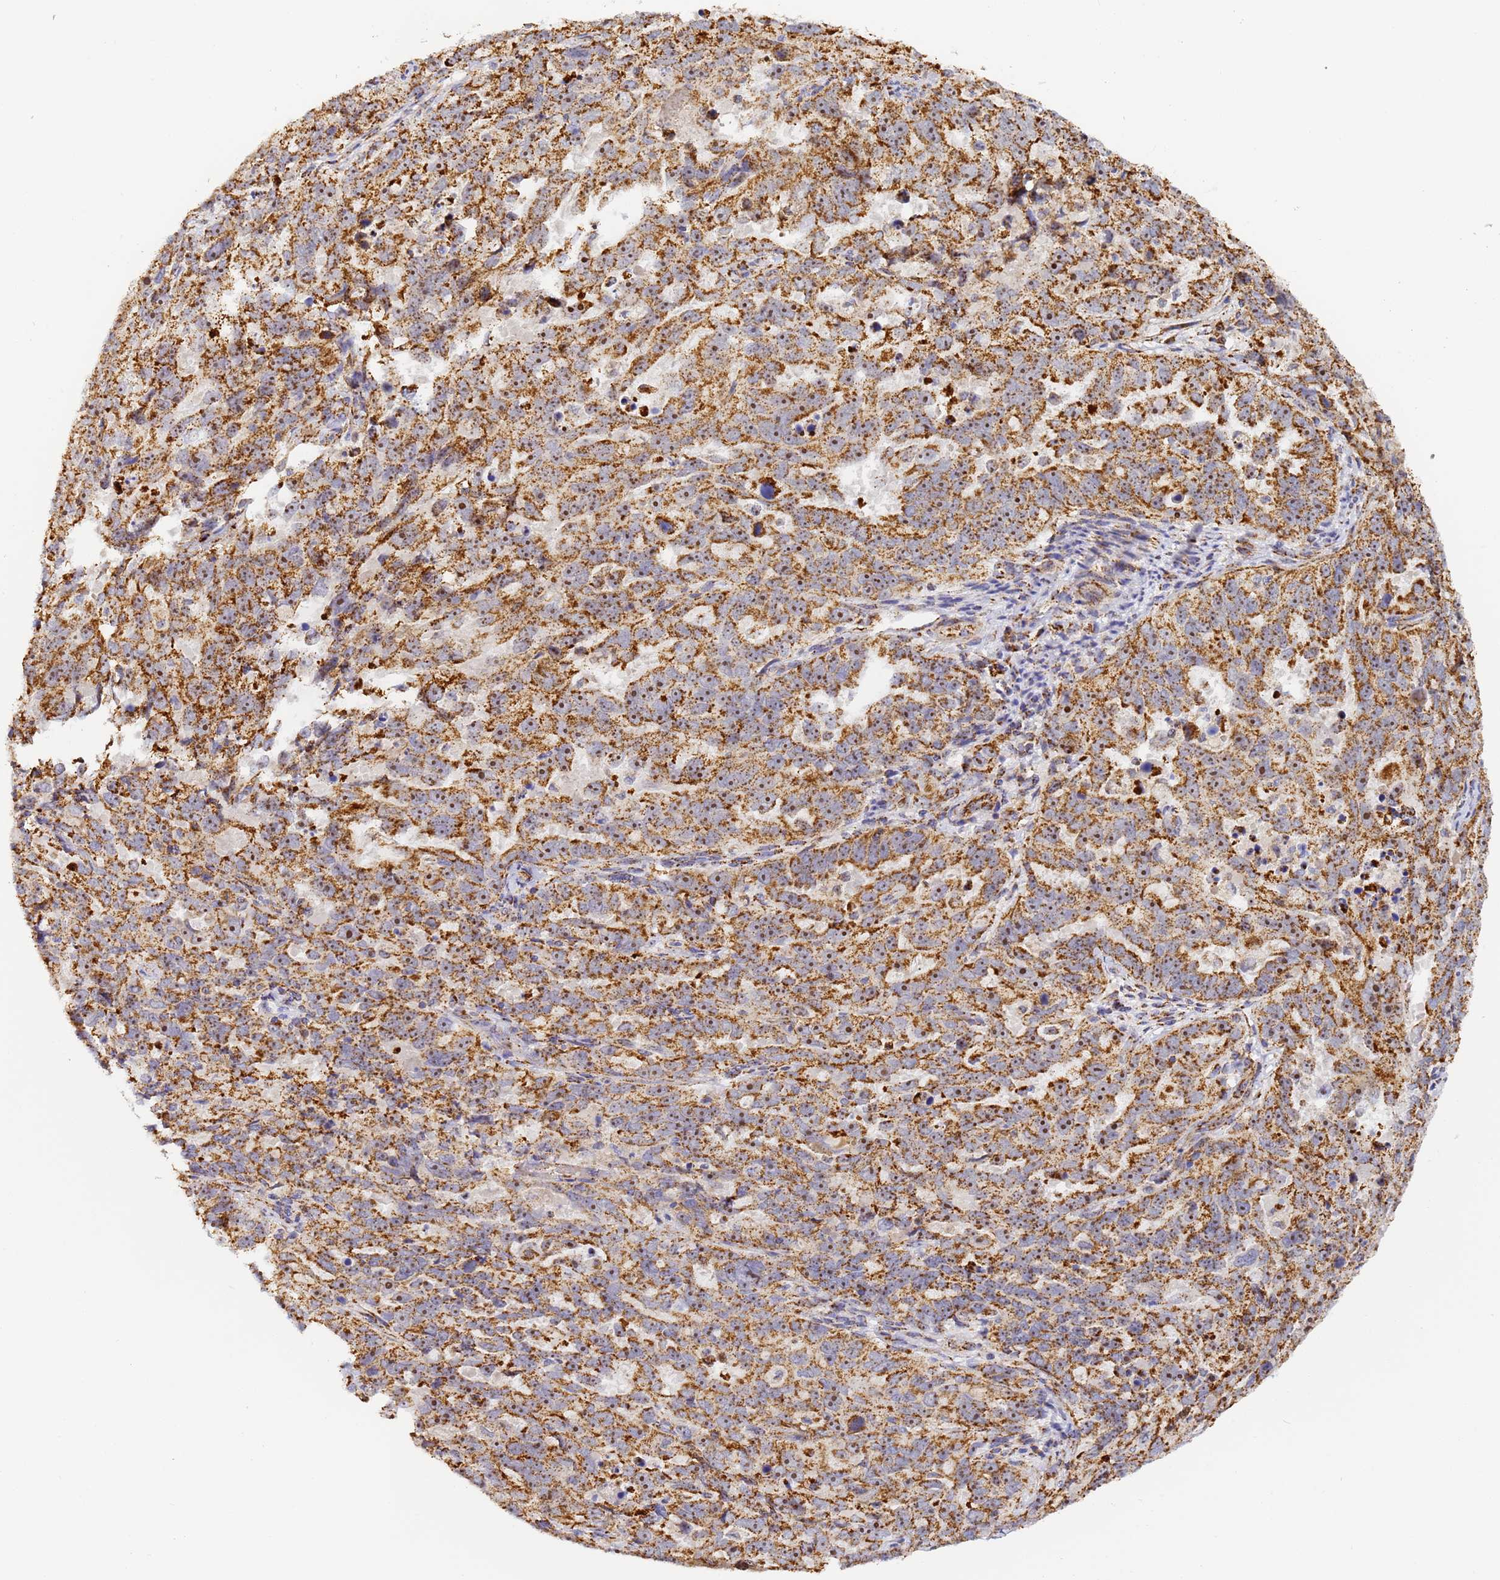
{"staining": {"intensity": "strong", "quantity": ">75%", "location": "cytoplasmic/membranous,nuclear"}, "tissue": "endometrial cancer", "cell_type": "Tumor cells", "image_type": "cancer", "snomed": [{"axis": "morphology", "description": "Adenocarcinoma, NOS"}, {"axis": "topography", "description": "Endometrium"}], "caption": "A high-resolution histopathology image shows immunohistochemistry staining of adenocarcinoma (endometrial), which displays strong cytoplasmic/membranous and nuclear expression in about >75% of tumor cells.", "gene": "FRG2C", "patient": {"sex": "female", "age": 65}}